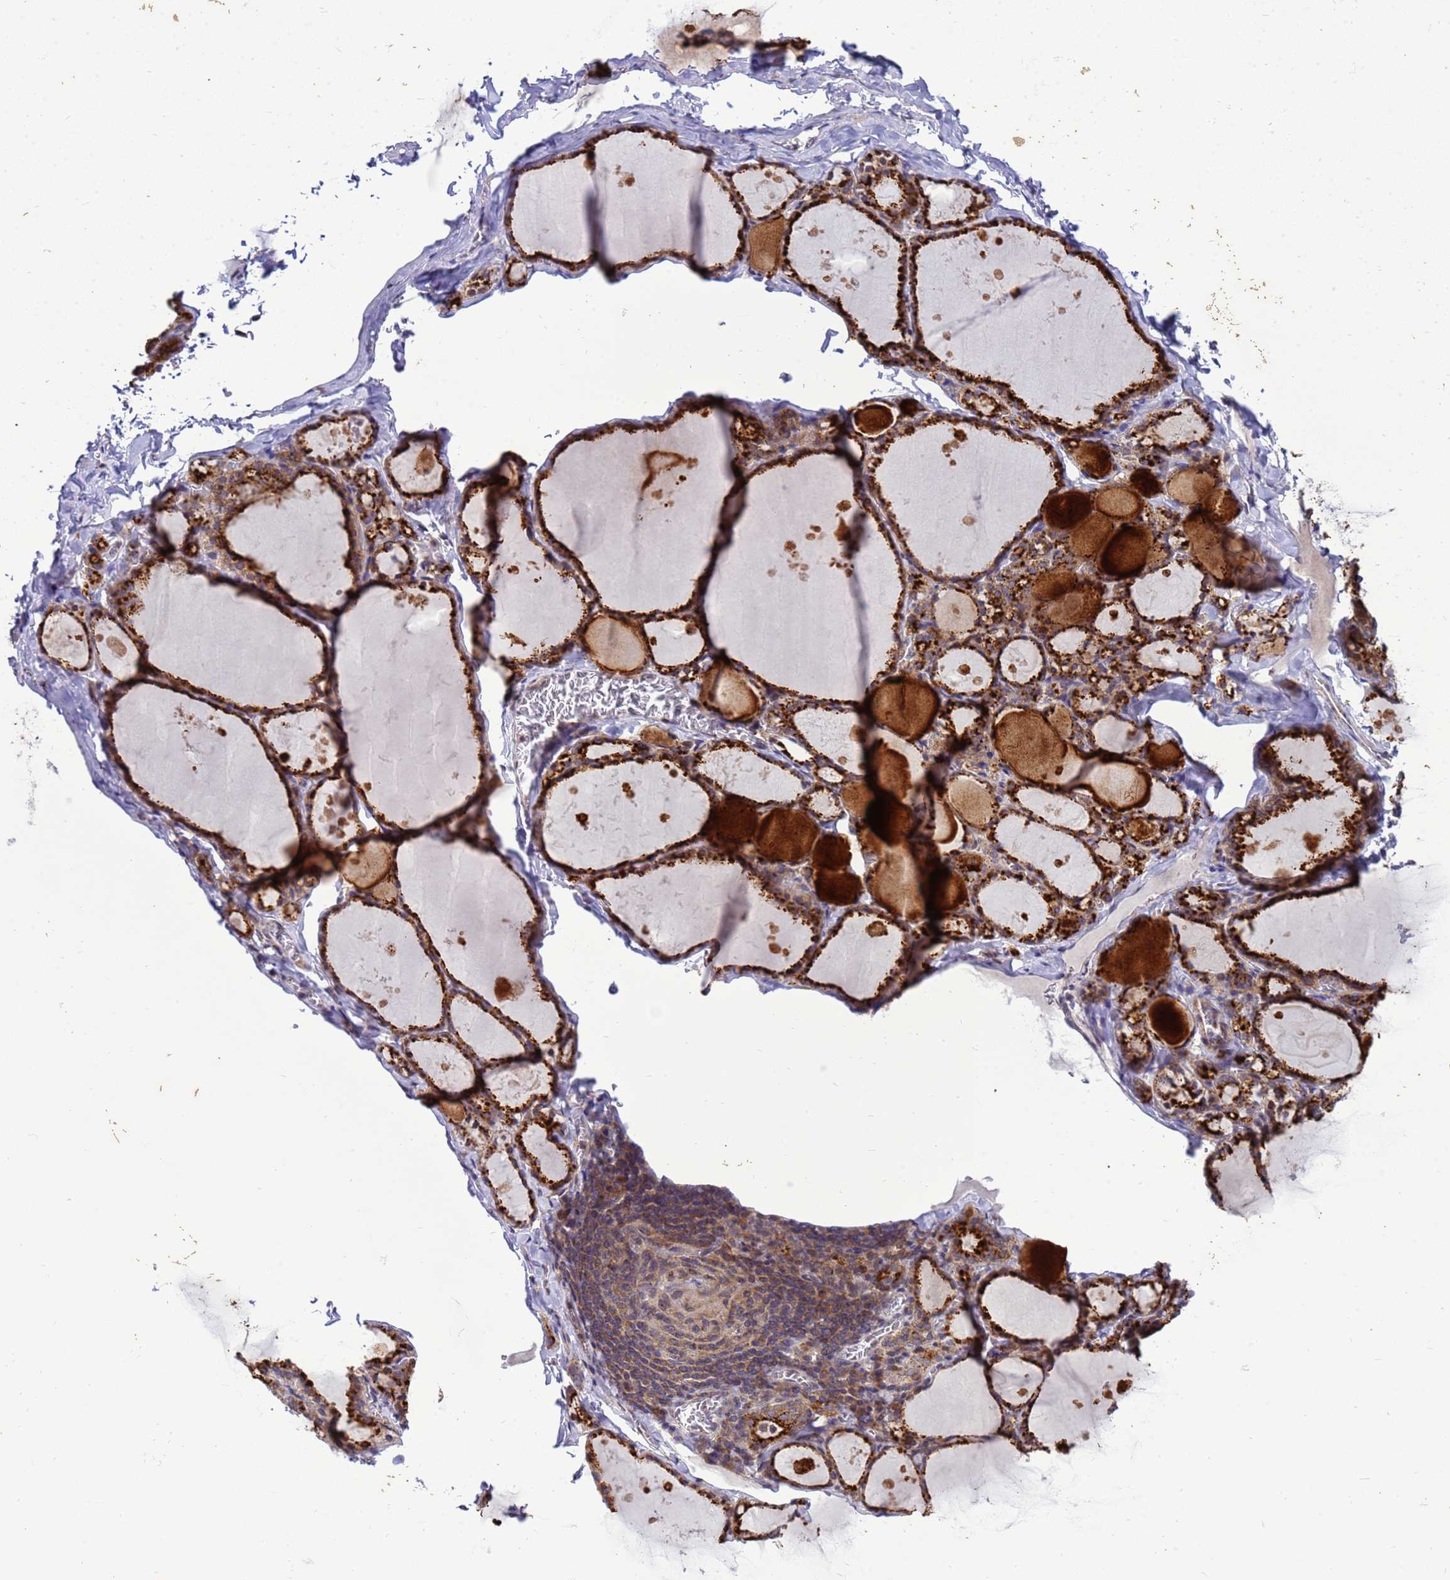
{"staining": {"intensity": "strong", "quantity": ">75%", "location": "cytoplasmic/membranous"}, "tissue": "thyroid gland", "cell_type": "Glandular cells", "image_type": "normal", "snomed": [{"axis": "morphology", "description": "Normal tissue, NOS"}, {"axis": "topography", "description": "Thyroid gland"}], "caption": "Thyroid gland stained for a protein (brown) displays strong cytoplasmic/membranous positive expression in approximately >75% of glandular cells.", "gene": "C12orf43", "patient": {"sex": "male", "age": 56}}